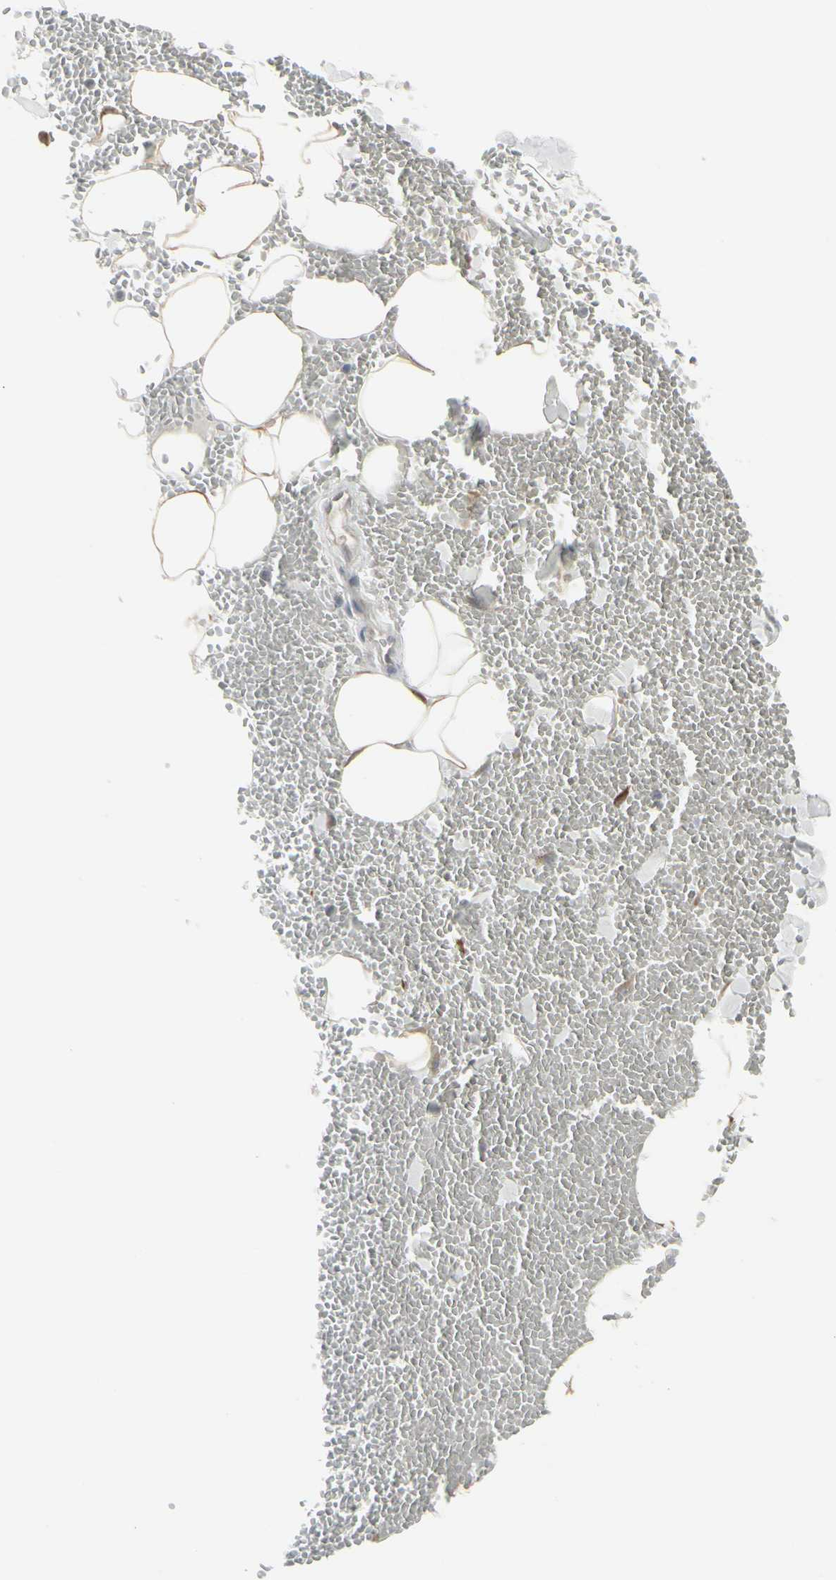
{"staining": {"intensity": "weak", "quantity": ">75%", "location": "cytoplasmic/membranous"}, "tissue": "adipose tissue", "cell_type": "Adipocytes", "image_type": "normal", "snomed": [{"axis": "morphology", "description": "Normal tissue, NOS"}, {"axis": "morphology", "description": "Inflammation, NOS"}, {"axis": "topography", "description": "Lymph node"}, {"axis": "topography", "description": "Peripheral nerve tissue"}], "caption": "Weak cytoplasmic/membranous staining for a protein is present in approximately >75% of adipocytes of normal adipose tissue using IHC.", "gene": "IGFBP6", "patient": {"sex": "male", "age": 52}}